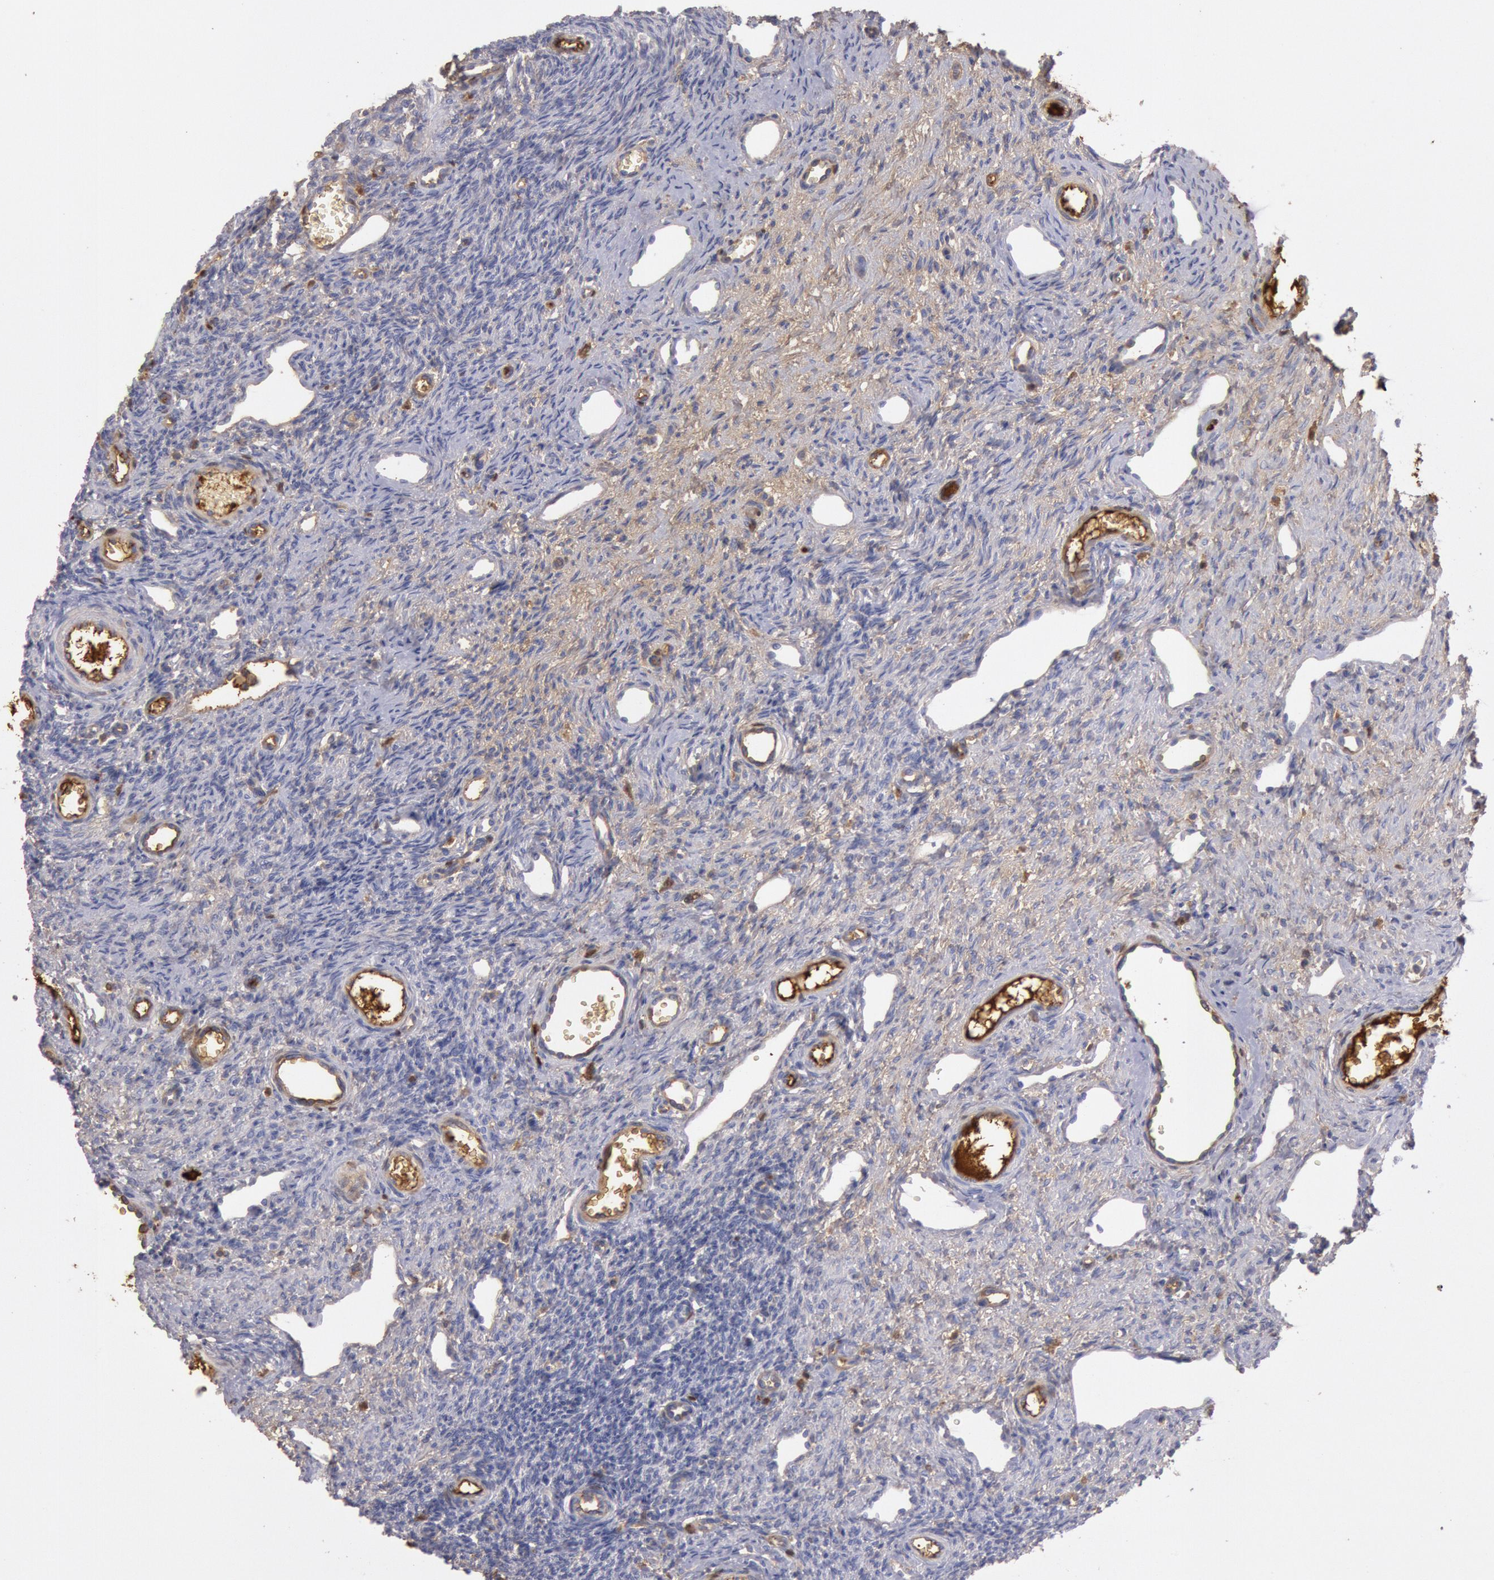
{"staining": {"intensity": "negative", "quantity": "none", "location": "none"}, "tissue": "ovary", "cell_type": "Ovarian stroma cells", "image_type": "normal", "snomed": [{"axis": "morphology", "description": "Normal tissue, NOS"}, {"axis": "topography", "description": "Ovary"}], "caption": "Immunohistochemistry (IHC) micrograph of unremarkable ovary stained for a protein (brown), which shows no expression in ovarian stroma cells.", "gene": "IGHA1", "patient": {"sex": "female", "age": 33}}